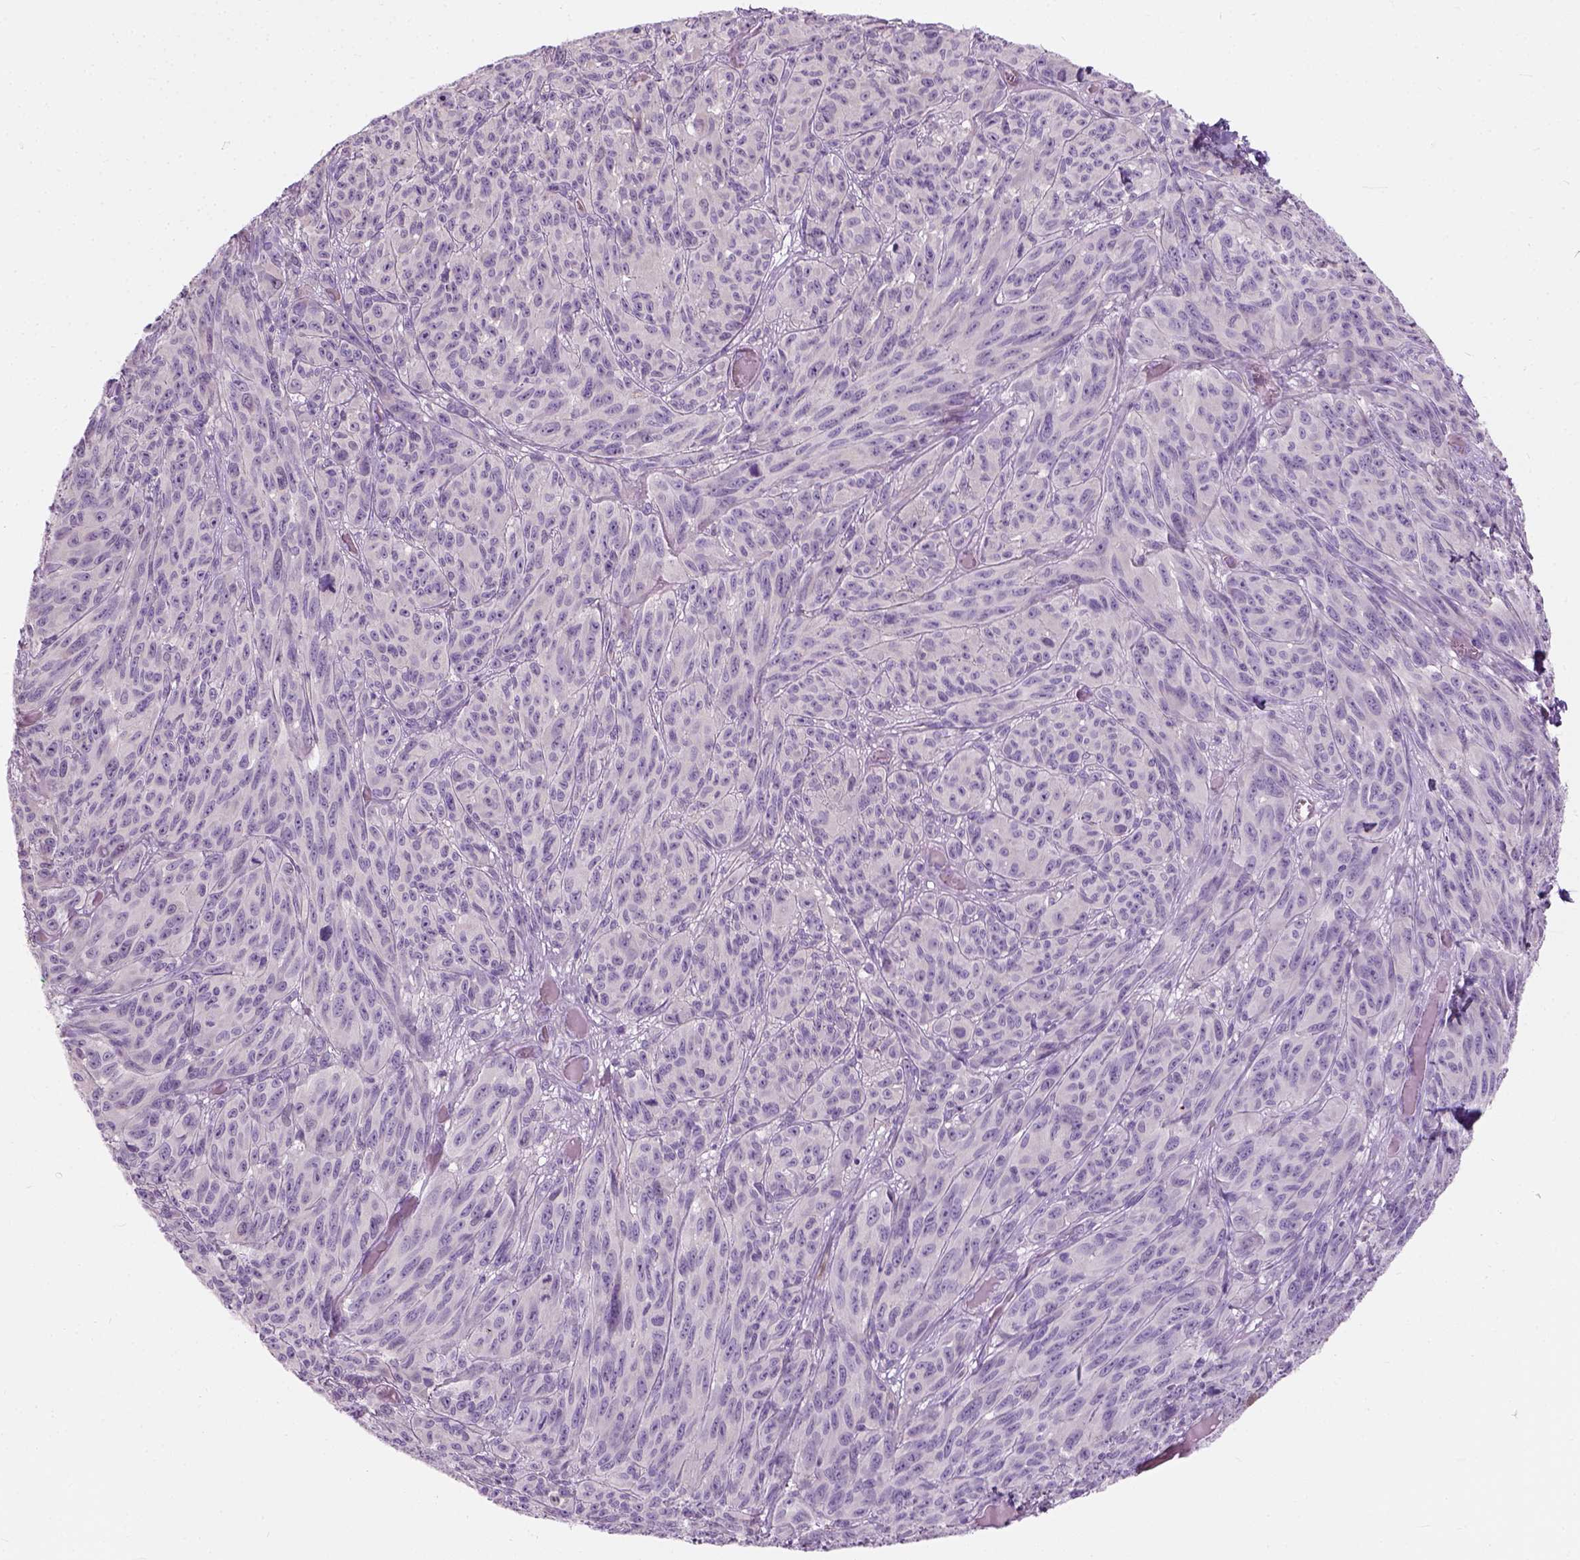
{"staining": {"intensity": "negative", "quantity": "none", "location": "none"}, "tissue": "melanoma", "cell_type": "Tumor cells", "image_type": "cancer", "snomed": [{"axis": "morphology", "description": "Malignant melanoma, NOS"}, {"axis": "topography", "description": "Vulva, labia, clitoris and Bartholin´s gland, NO"}], "caption": "IHC micrograph of neoplastic tissue: malignant melanoma stained with DAB (3,3'-diaminobenzidine) exhibits no significant protein staining in tumor cells.", "gene": "TRIM72", "patient": {"sex": "female", "age": 75}}